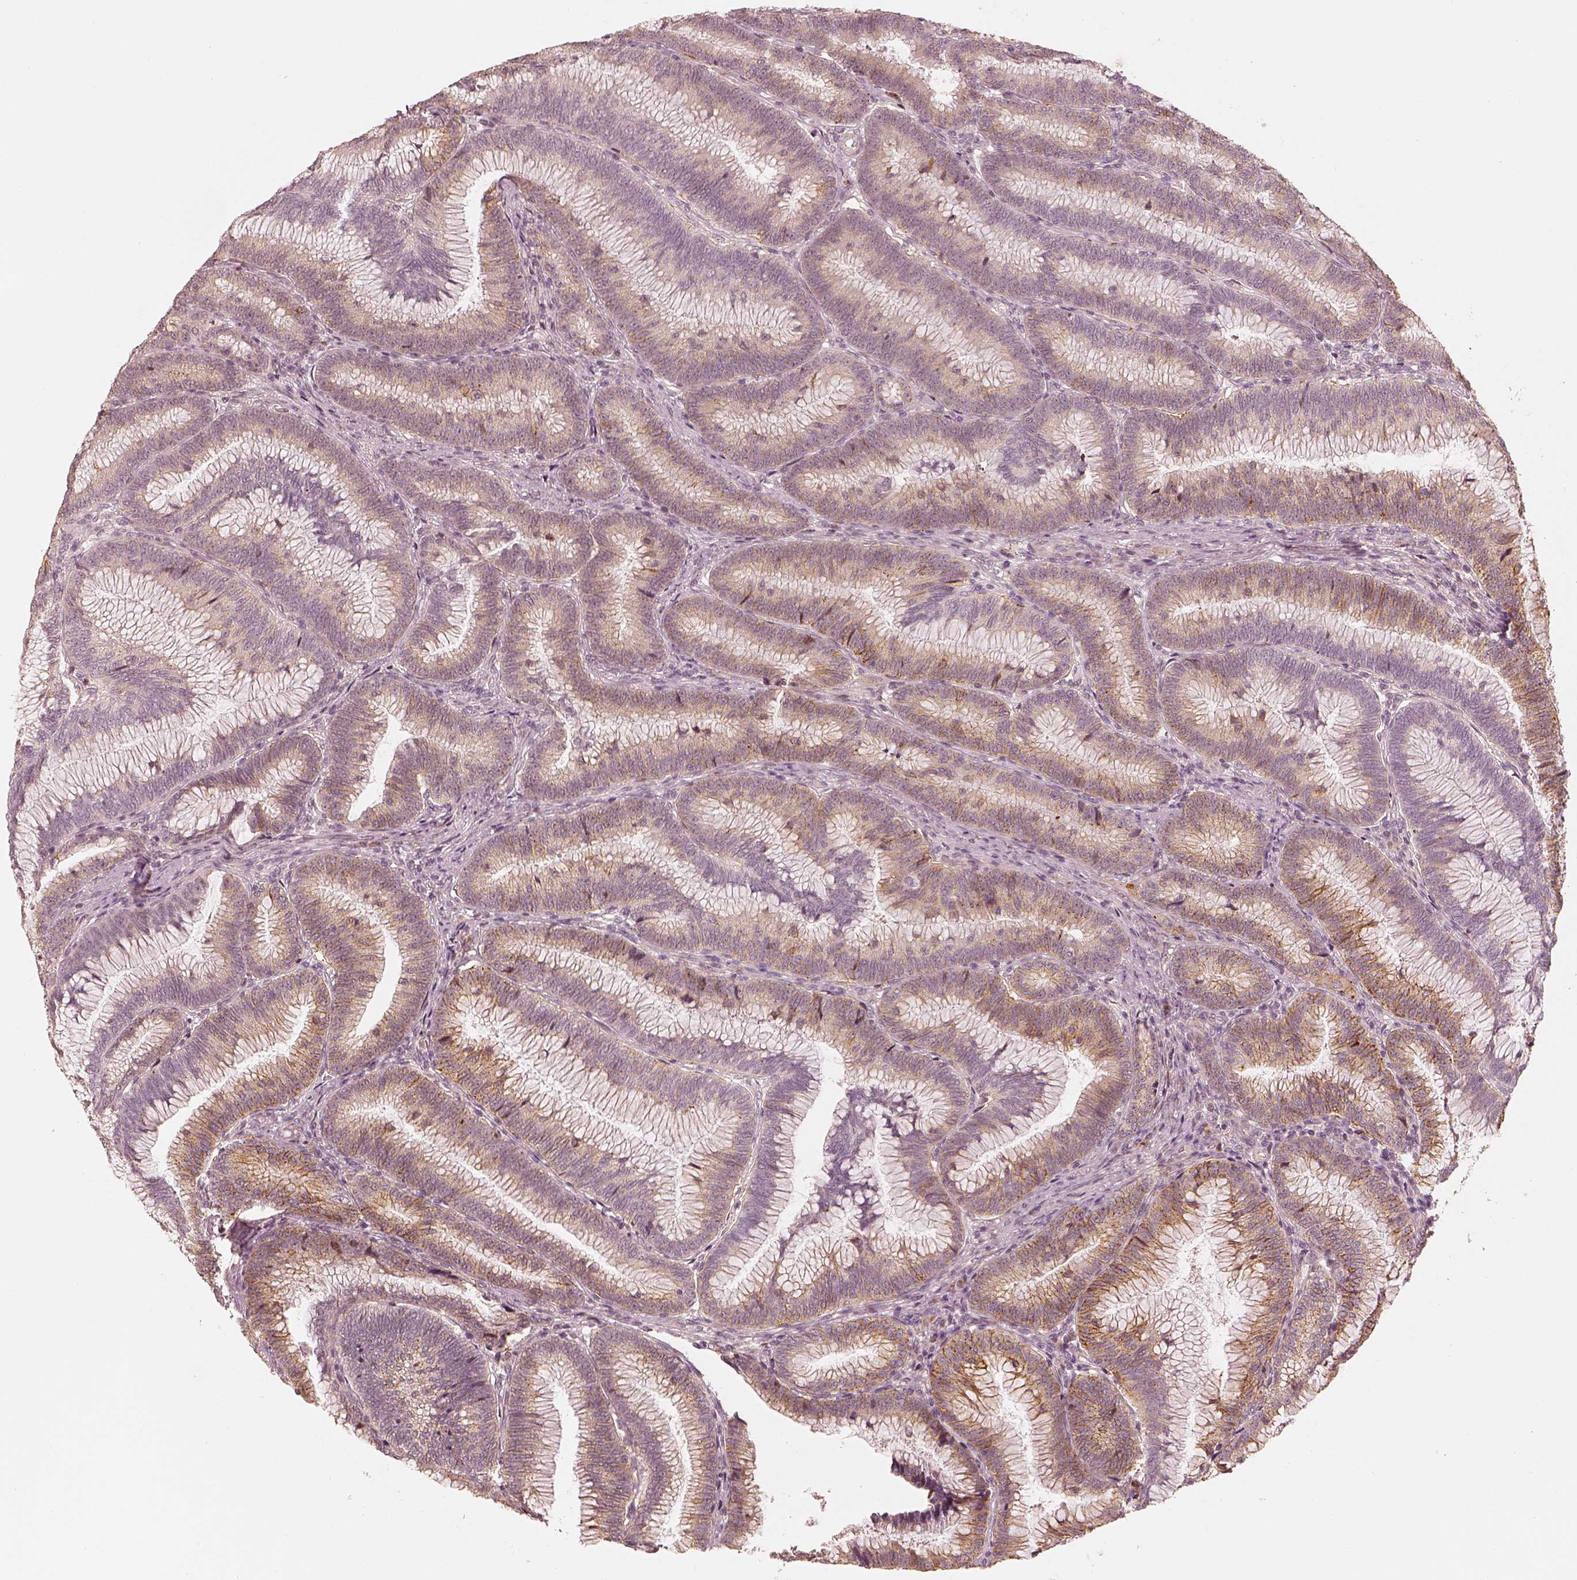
{"staining": {"intensity": "moderate", "quantity": "<25%", "location": "cytoplasmic/membranous"}, "tissue": "colorectal cancer", "cell_type": "Tumor cells", "image_type": "cancer", "snomed": [{"axis": "morphology", "description": "Adenocarcinoma, NOS"}, {"axis": "topography", "description": "Colon"}], "caption": "Colorectal adenocarcinoma was stained to show a protein in brown. There is low levels of moderate cytoplasmic/membranous positivity in approximately <25% of tumor cells.", "gene": "GORASP2", "patient": {"sex": "female", "age": 78}}